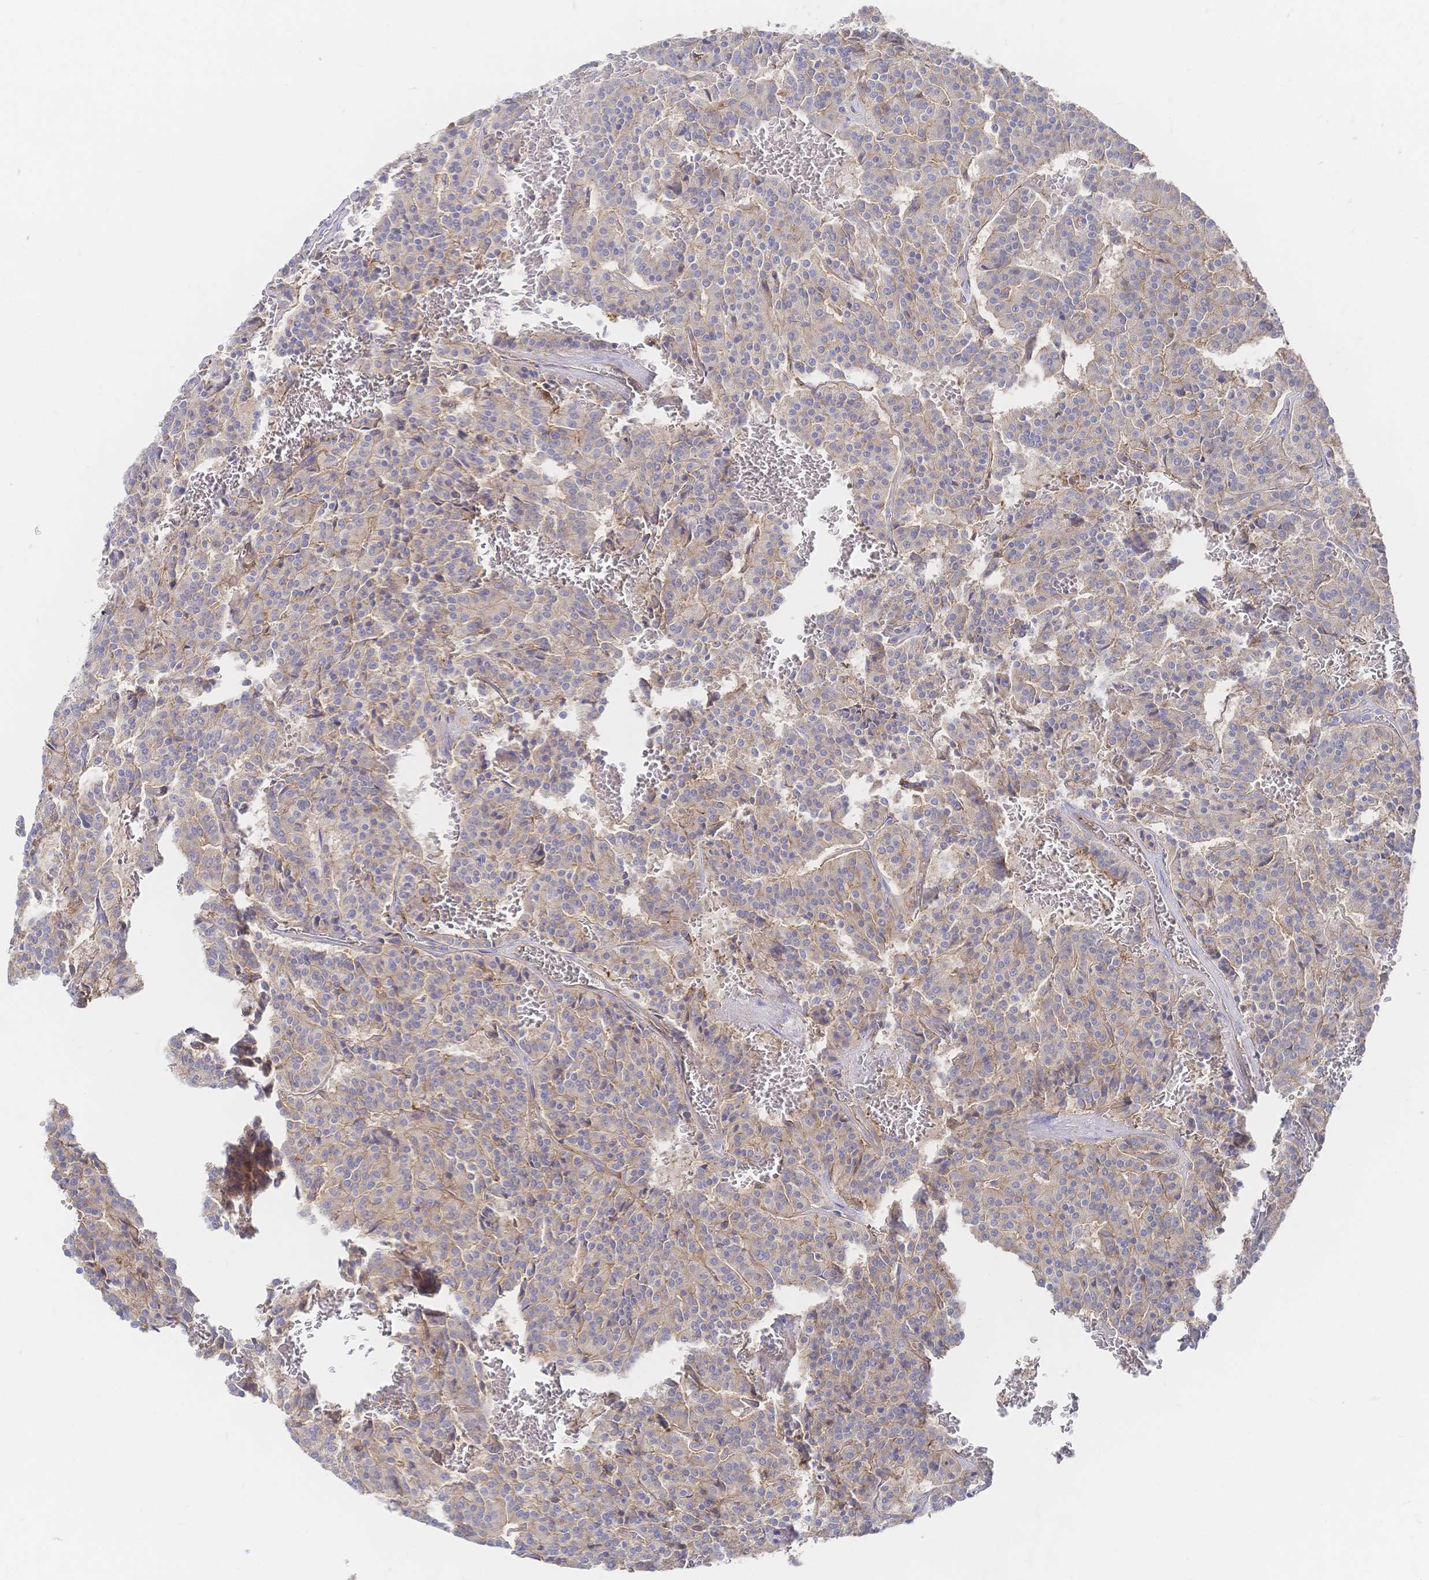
{"staining": {"intensity": "negative", "quantity": "none", "location": "none"}, "tissue": "carcinoid", "cell_type": "Tumor cells", "image_type": "cancer", "snomed": [{"axis": "morphology", "description": "Carcinoid, malignant, NOS"}, {"axis": "topography", "description": "Lung"}], "caption": "Immunohistochemistry of malignant carcinoid demonstrates no positivity in tumor cells.", "gene": "F11R", "patient": {"sex": "male", "age": 70}}